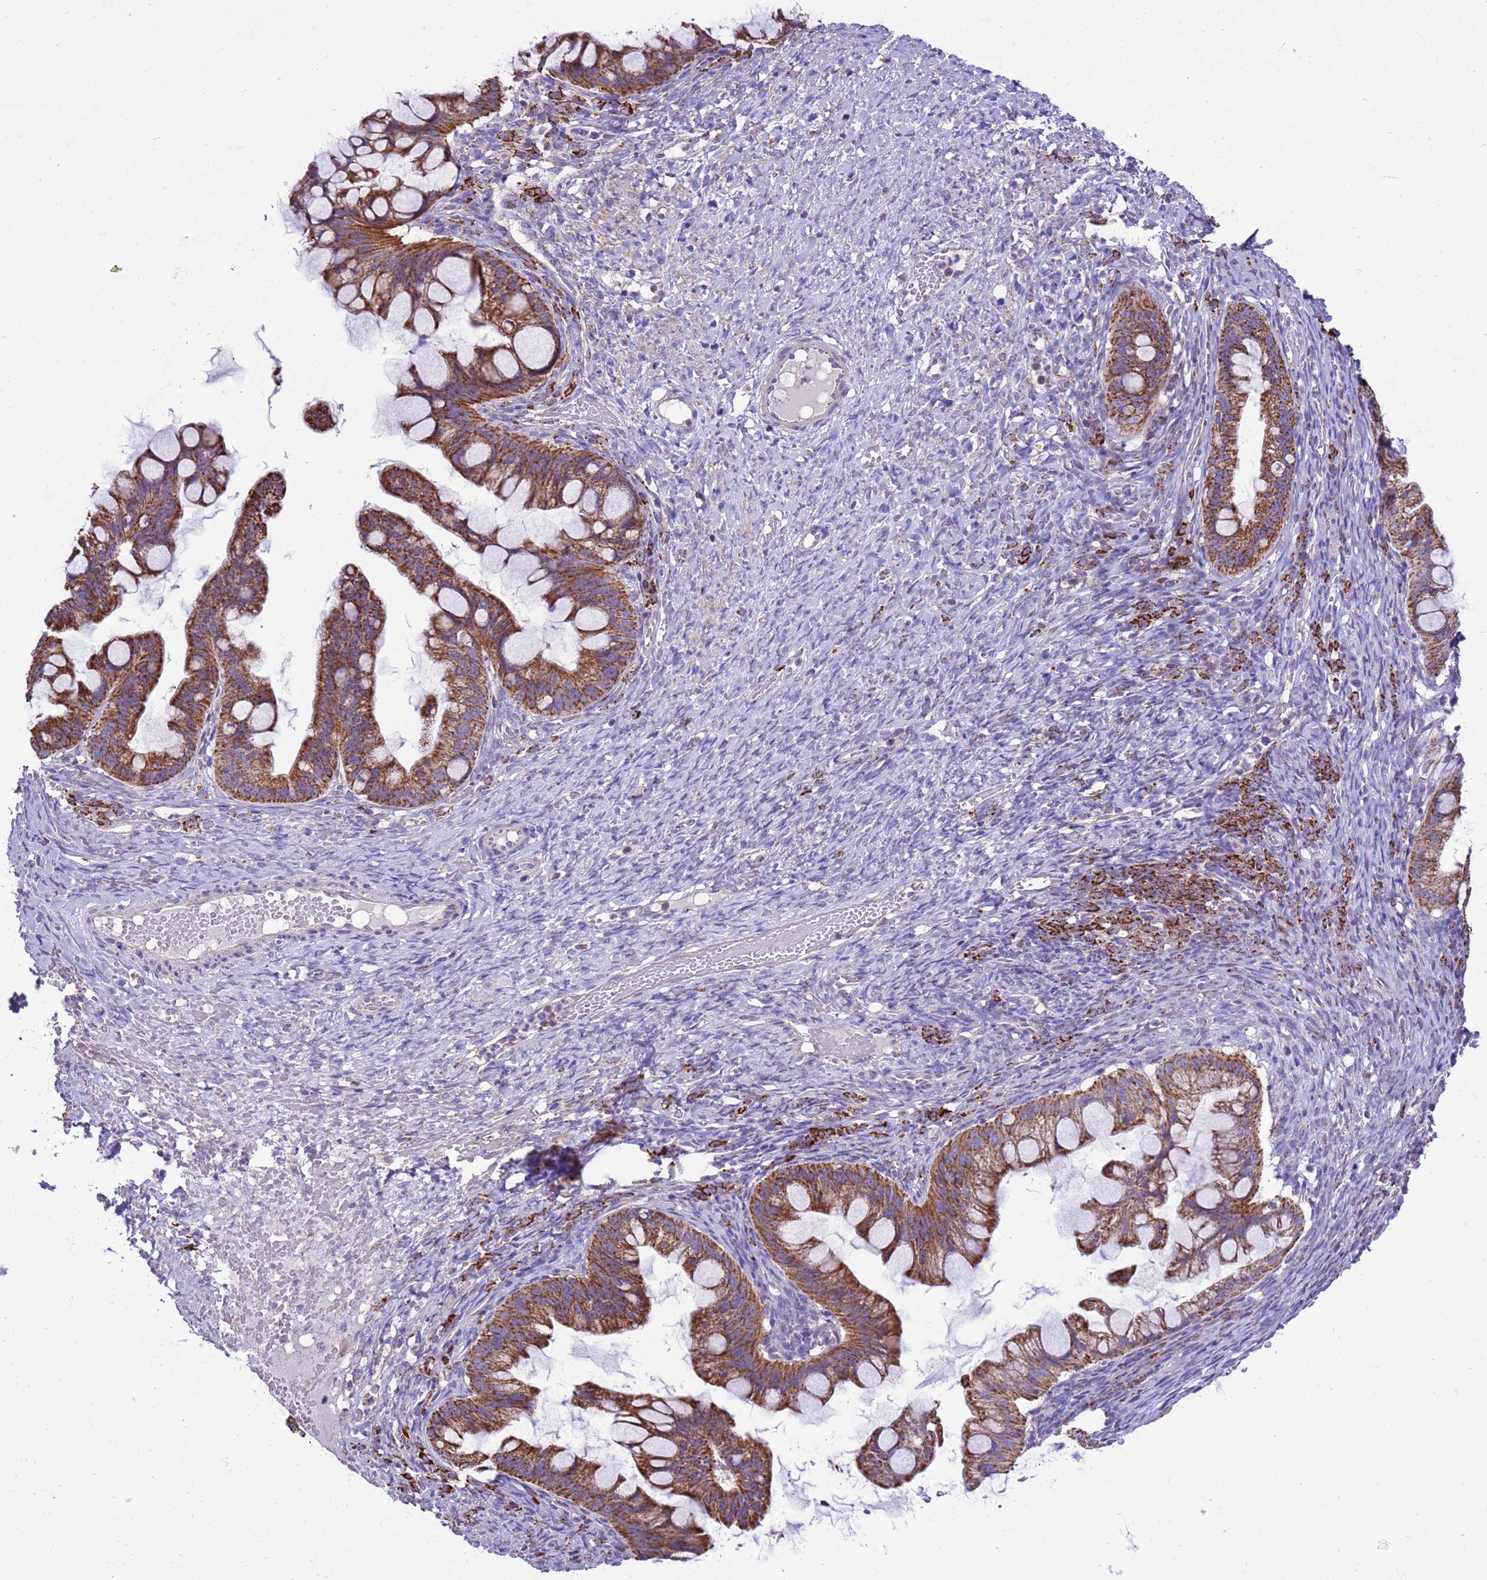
{"staining": {"intensity": "strong", "quantity": ">75%", "location": "cytoplasmic/membranous"}, "tissue": "ovarian cancer", "cell_type": "Tumor cells", "image_type": "cancer", "snomed": [{"axis": "morphology", "description": "Cystadenocarcinoma, mucinous, NOS"}, {"axis": "topography", "description": "Ovary"}], "caption": "IHC of ovarian mucinous cystadenocarcinoma exhibits high levels of strong cytoplasmic/membranous staining in approximately >75% of tumor cells.", "gene": "RNF165", "patient": {"sex": "female", "age": 73}}